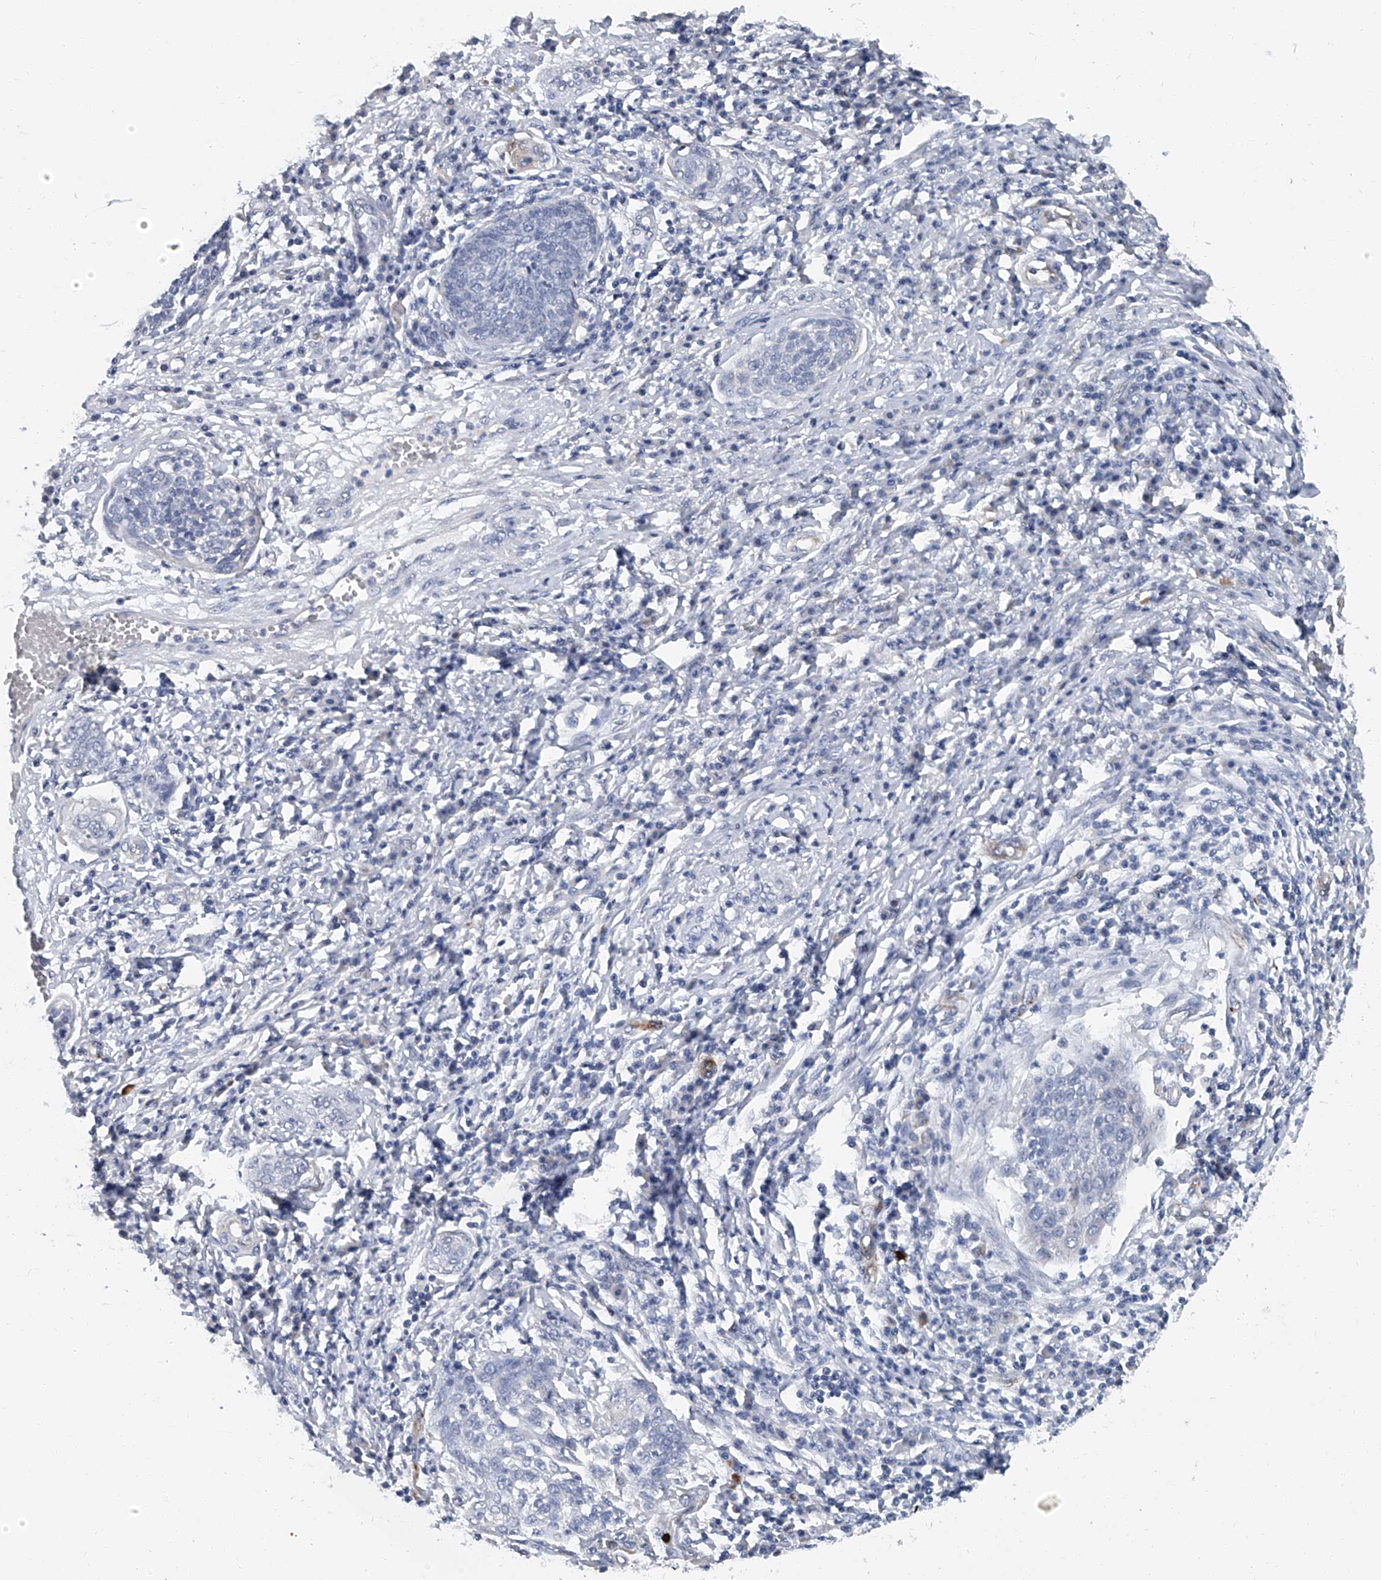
{"staining": {"intensity": "negative", "quantity": "none", "location": "none"}, "tissue": "cervical cancer", "cell_type": "Tumor cells", "image_type": "cancer", "snomed": [{"axis": "morphology", "description": "Squamous cell carcinoma, NOS"}, {"axis": "topography", "description": "Cervix"}], "caption": "High magnification brightfield microscopy of squamous cell carcinoma (cervical) stained with DAB (brown) and counterstained with hematoxylin (blue): tumor cells show no significant staining. The staining is performed using DAB brown chromogen with nuclei counter-stained in using hematoxylin.", "gene": "KIRREL1", "patient": {"sex": "female", "age": 34}}